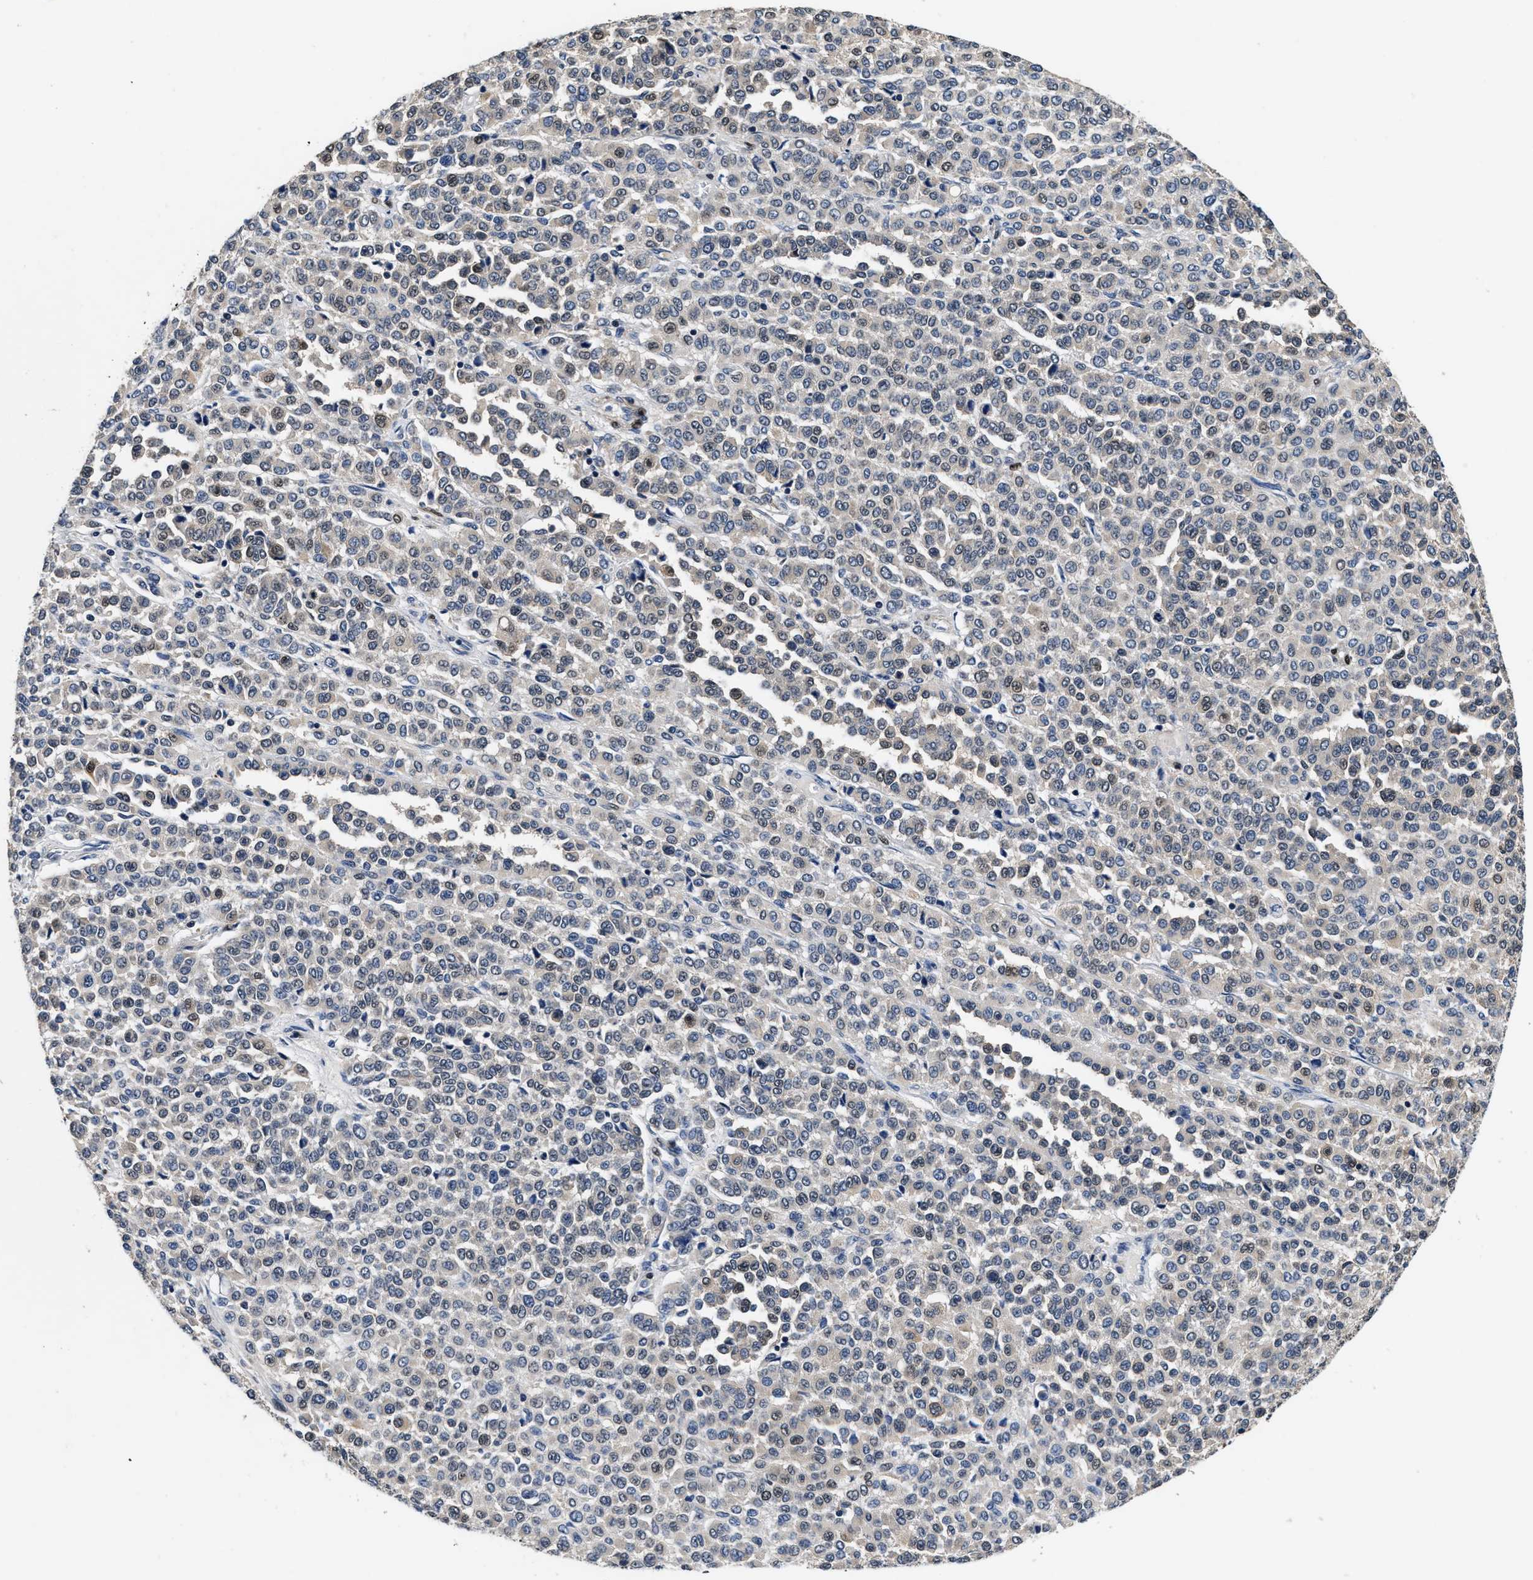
{"staining": {"intensity": "weak", "quantity": "<25%", "location": "nuclear"}, "tissue": "melanoma", "cell_type": "Tumor cells", "image_type": "cancer", "snomed": [{"axis": "morphology", "description": "Malignant melanoma, Metastatic site"}, {"axis": "topography", "description": "Pancreas"}], "caption": "Tumor cells show no significant expression in malignant melanoma (metastatic site).", "gene": "ANKIB1", "patient": {"sex": "female", "age": 30}}